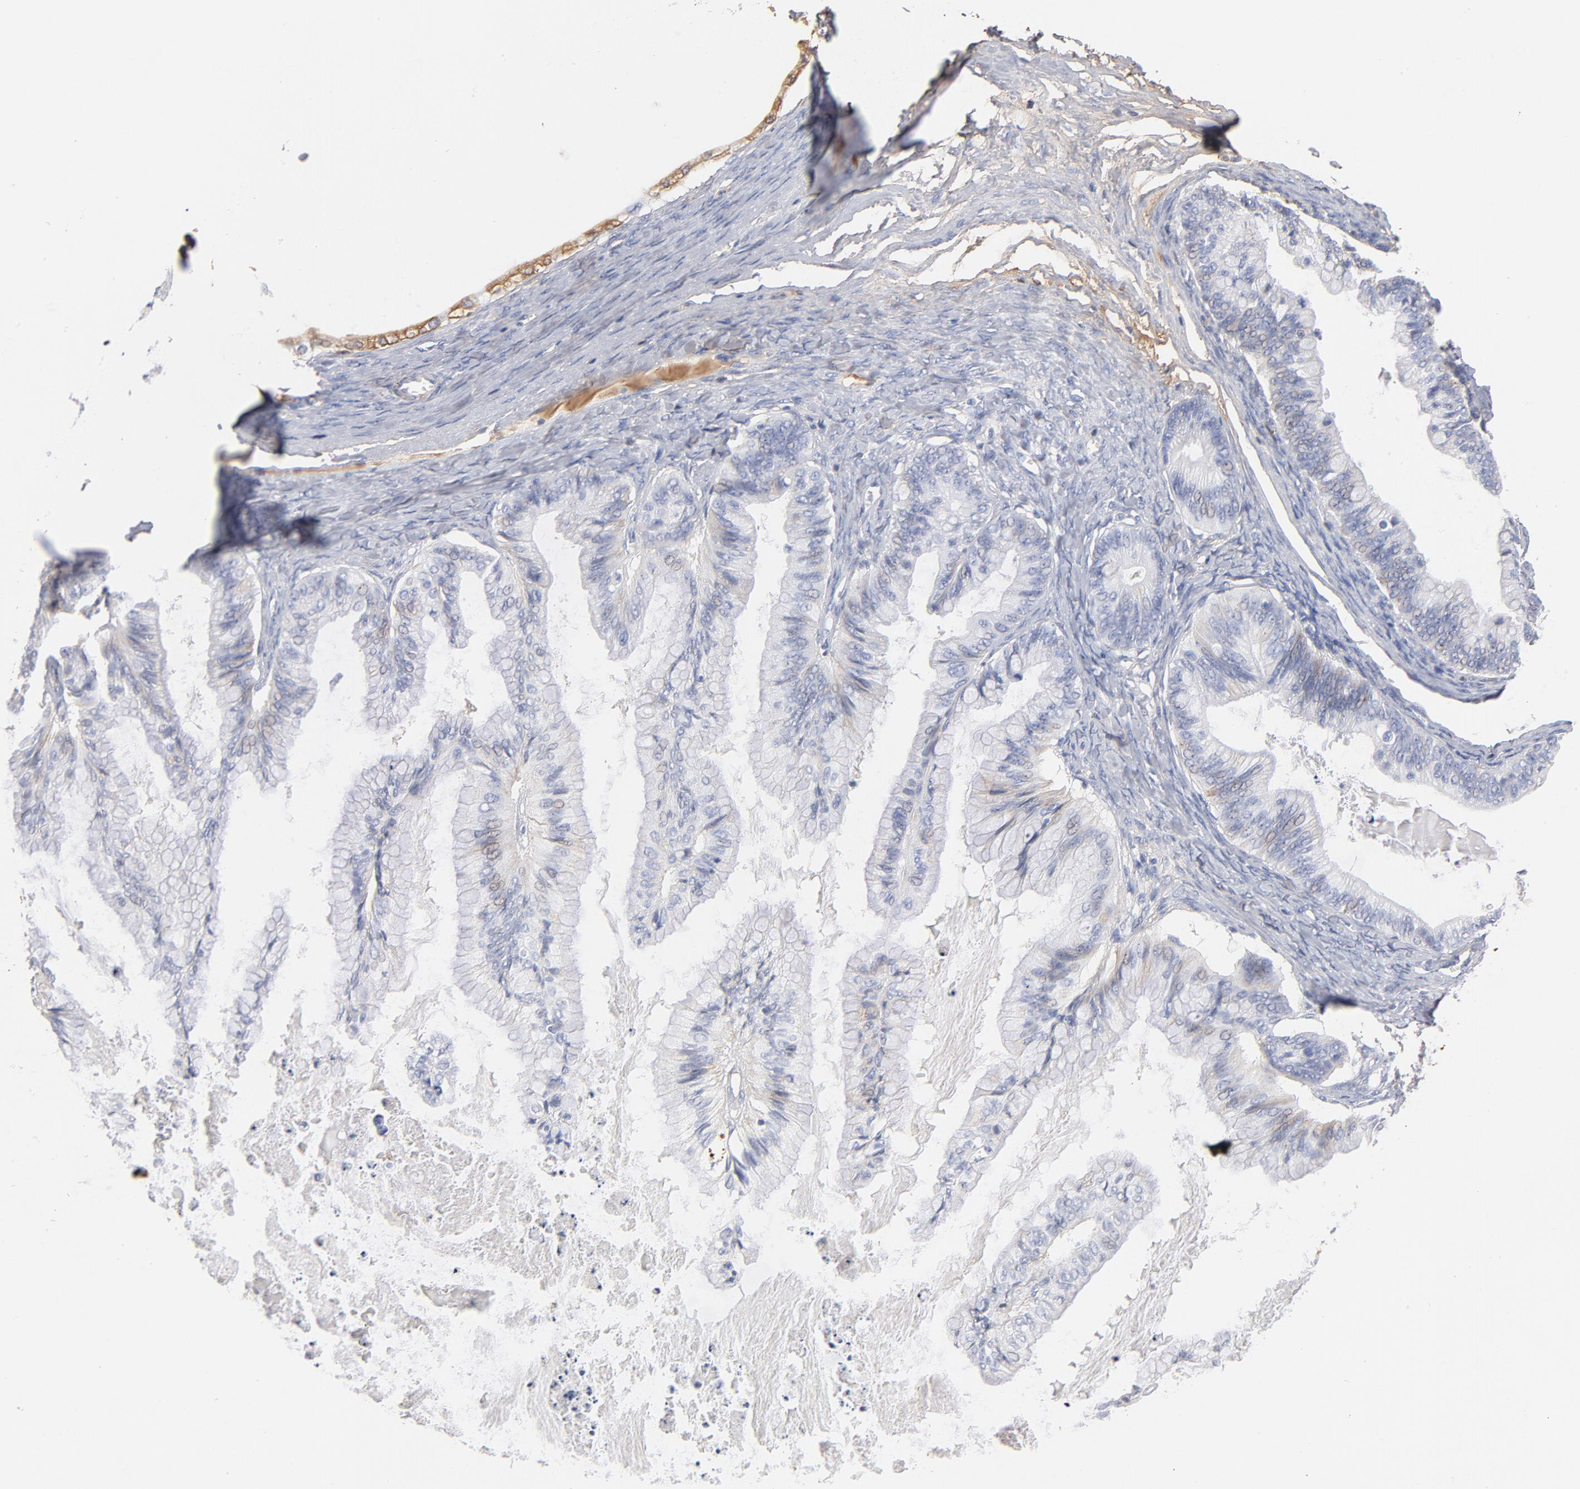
{"staining": {"intensity": "negative", "quantity": "none", "location": "none"}, "tissue": "ovarian cancer", "cell_type": "Tumor cells", "image_type": "cancer", "snomed": [{"axis": "morphology", "description": "Cystadenocarcinoma, mucinous, NOS"}, {"axis": "topography", "description": "Ovary"}], "caption": "A micrograph of ovarian mucinous cystadenocarcinoma stained for a protein shows no brown staining in tumor cells.", "gene": "C3", "patient": {"sex": "female", "age": 57}}